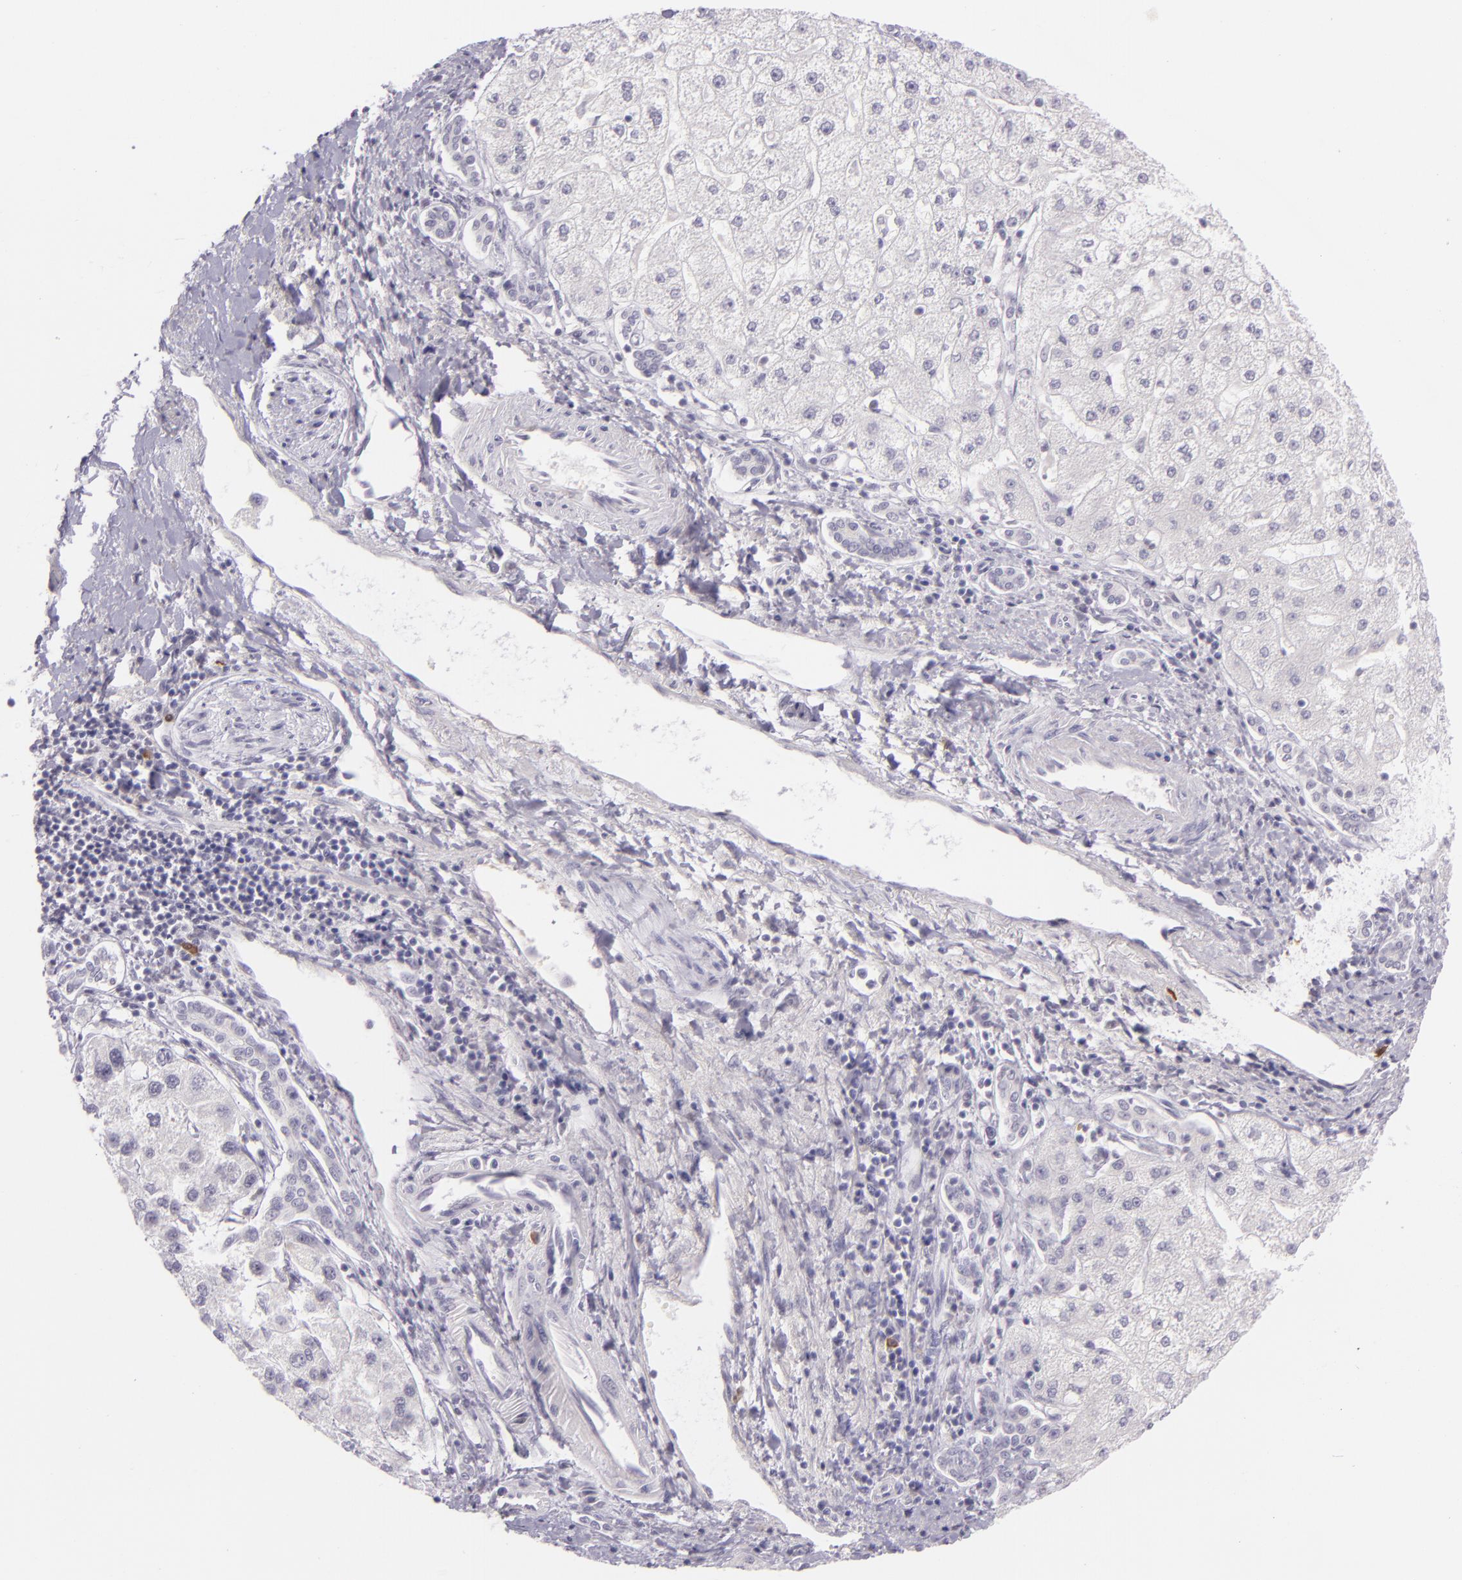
{"staining": {"intensity": "negative", "quantity": "none", "location": "none"}, "tissue": "liver cancer", "cell_type": "Tumor cells", "image_type": "cancer", "snomed": [{"axis": "morphology", "description": "Carcinoma, Hepatocellular, NOS"}, {"axis": "topography", "description": "Liver"}], "caption": "IHC micrograph of hepatocellular carcinoma (liver) stained for a protein (brown), which demonstrates no staining in tumor cells.", "gene": "CHEK2", "patient": {"sex": "female", "age": 85}}